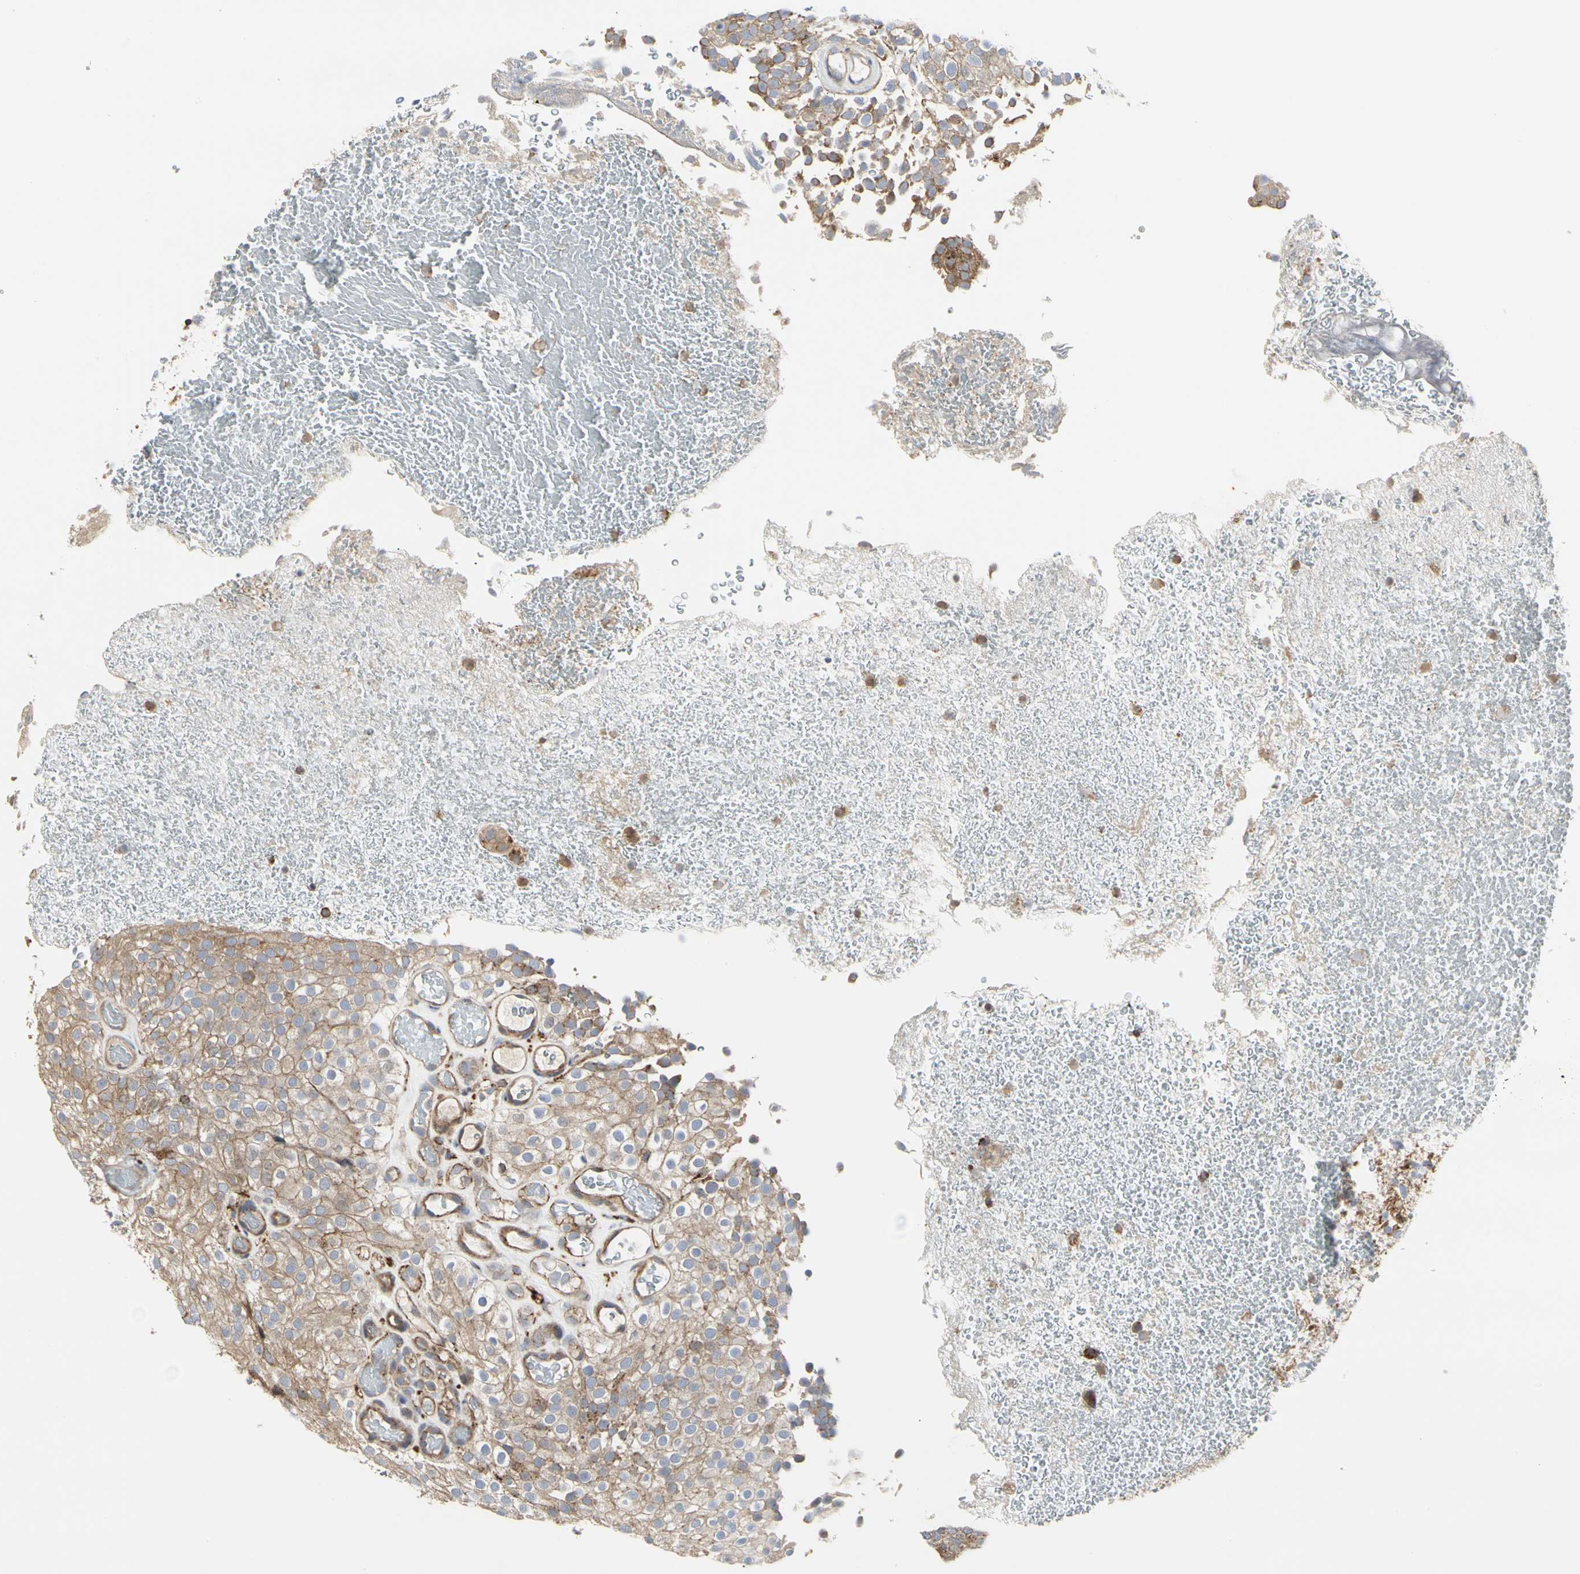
{"staining": {"intensity": "moderate", "quantity": ">75%", "location": "cytoplasmic/membranous"}, "tissue": "urothelial cancer", "cell_type": "Tumor cells", "image_type": "cancer", "snomed": [{"axis": "morphology", "description": "Urothelial carcinoma, Low grade"}, {"axis": "topography", "description": "Urinary bladder"}], "caption": "The photomicrograph shows staining of low-grade urothelial carcinoma, revealing moderate cytoplasmic/membranous protein staining (brown color) within tumor cells.", "gene": "NAPG", "patient": {"sex": "male", "age": 78}}